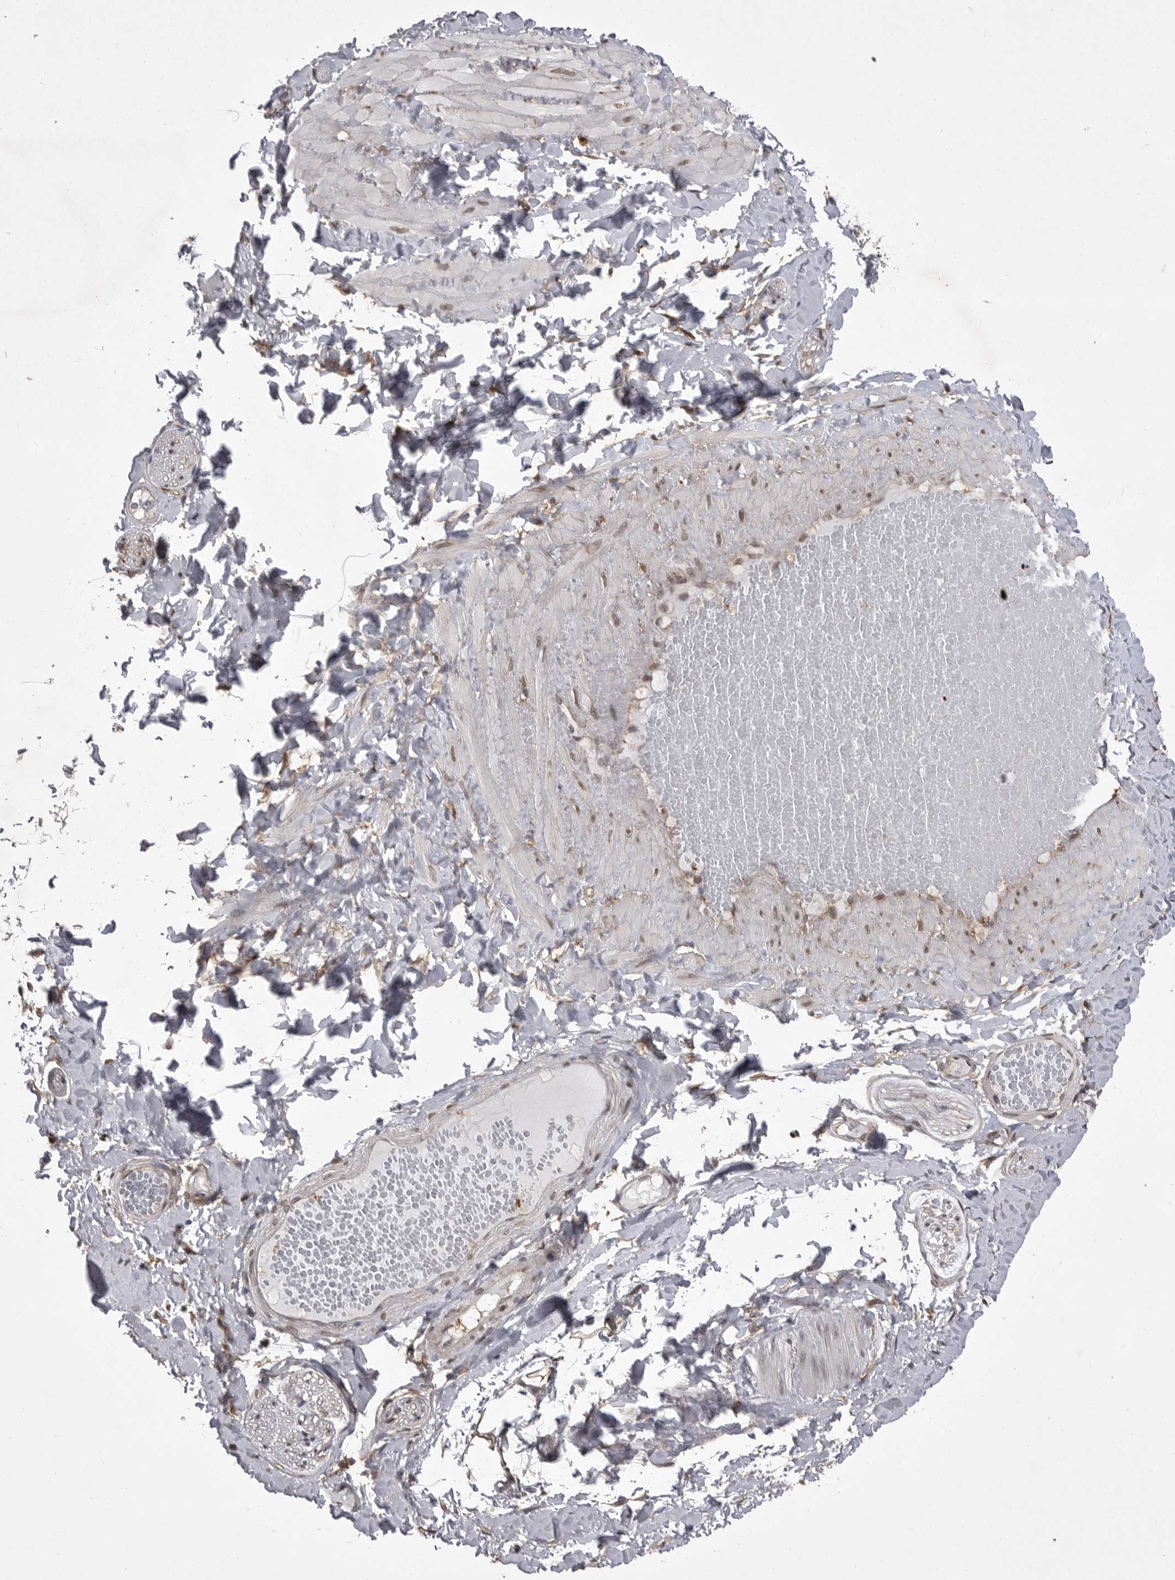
{"staining": {"intensity": "moderate", "quantity": ">75%", "location": "cytoplasmic/membranous"}, "tissue": "adipose tissue", "cell_type": "Adipocytes", "image_type": "normal", "snomed": [{"axis": "morphology", "description": "Normal tissue, NOS"}, {"axis": "topography", "description": "Adipose tissue"}, {"axis": "topography", "description": "Vascular tissue"}, {"axis": "topography", "description": "Peripheral nerve tissue"}], "caption": "Benign adipose tissue was stained to show a protein in brown. There is medium levels of moderate cytoplasmic/membranous staining in approximately >75% of adipocytes. The staining was performed using DAB (3,3'-diaminobenzidine), with brown indicating positive protein expression. Nuclei are stained blue with hematoxylin.", "gene": "ABL1", "patient": {"sex": "male", "age": 25}}